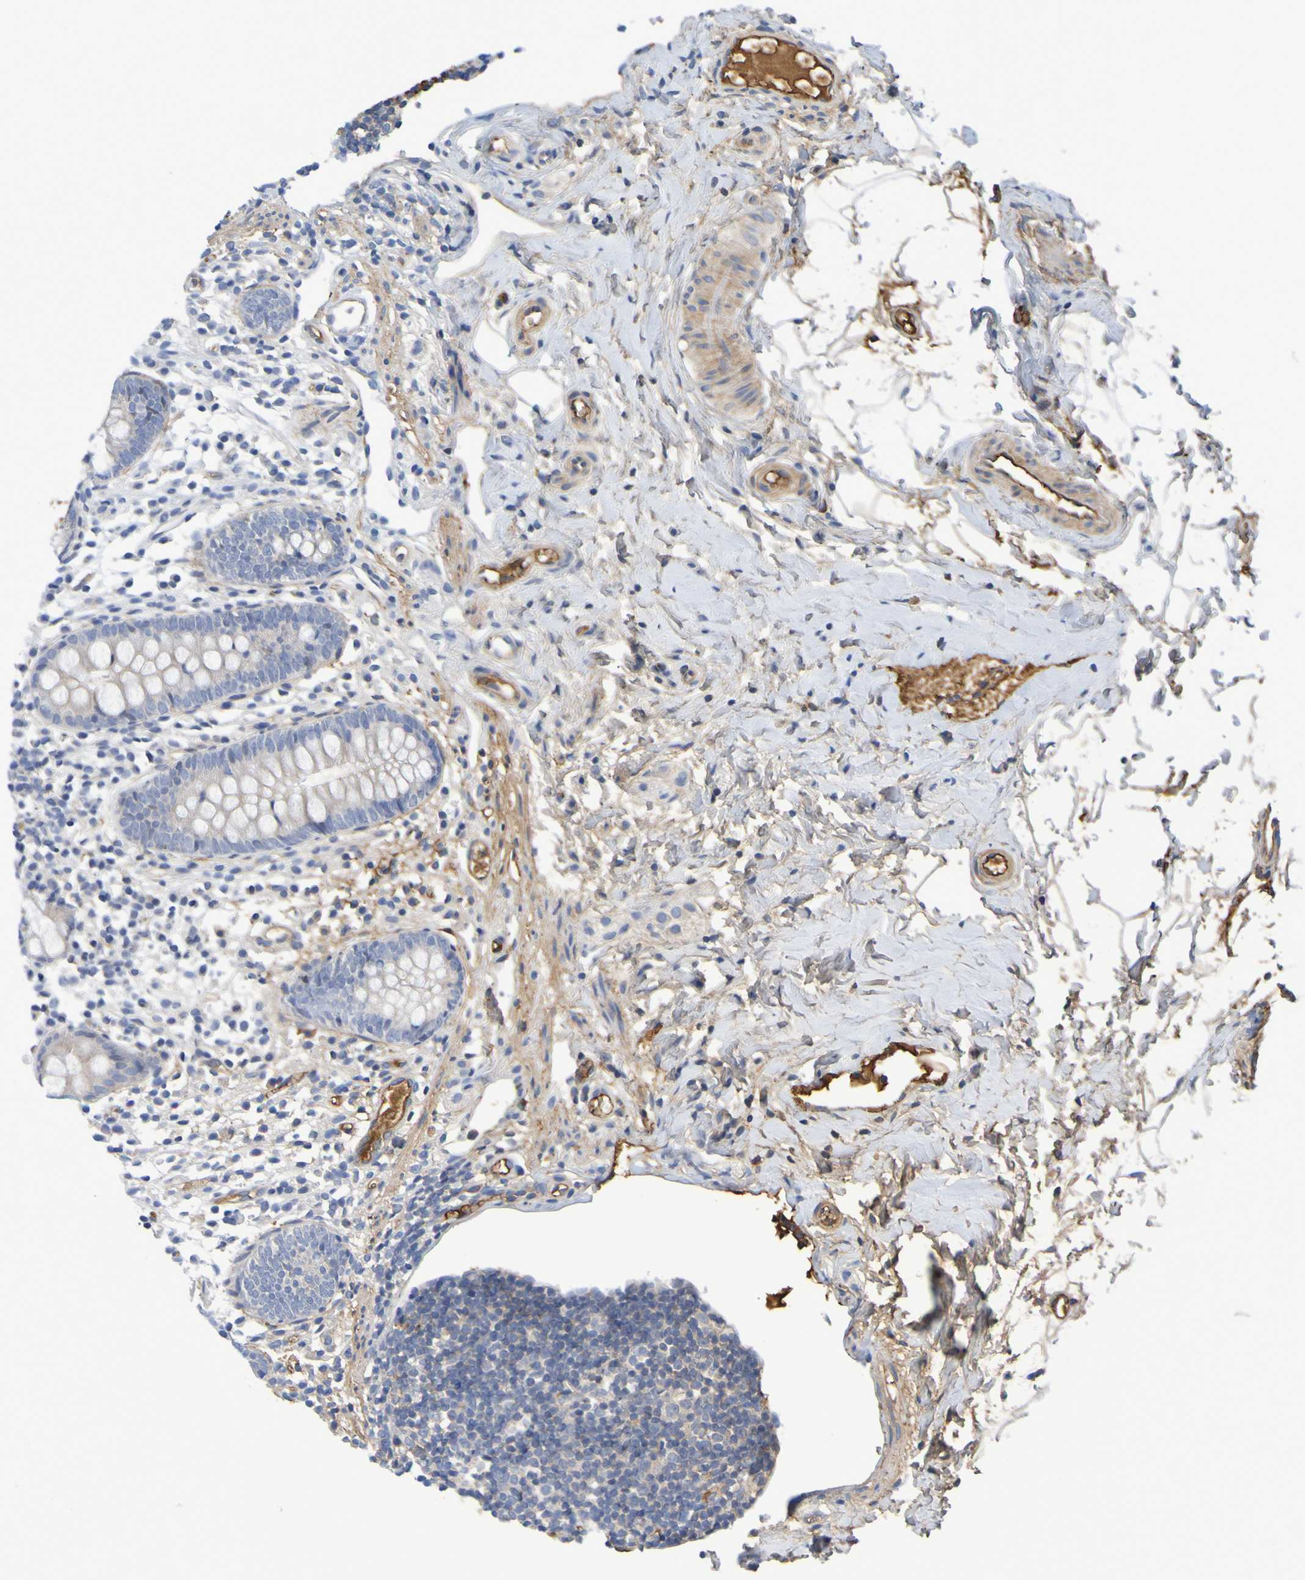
{"staining": {"intensity": "weak", "quantity": "<25%", "location": "cytoplasmic/membranous"}, "tissue": "appendix", "cell_type": "Glandular cells", "image_type": "normal", "snomed": [{"axis": "morphology", "description": "Normal tissue, NOS"}, {"axis": "topography", "description": "Appendix"}], "caption": "High magnification brightfield microscopy of benign appendix stained with DAB (brown) and counterstained with hematoxylin (blue): glandular cells show no significant staining.", "gene": "GAB3", "patient": {"sex": "female", "age": 20}}